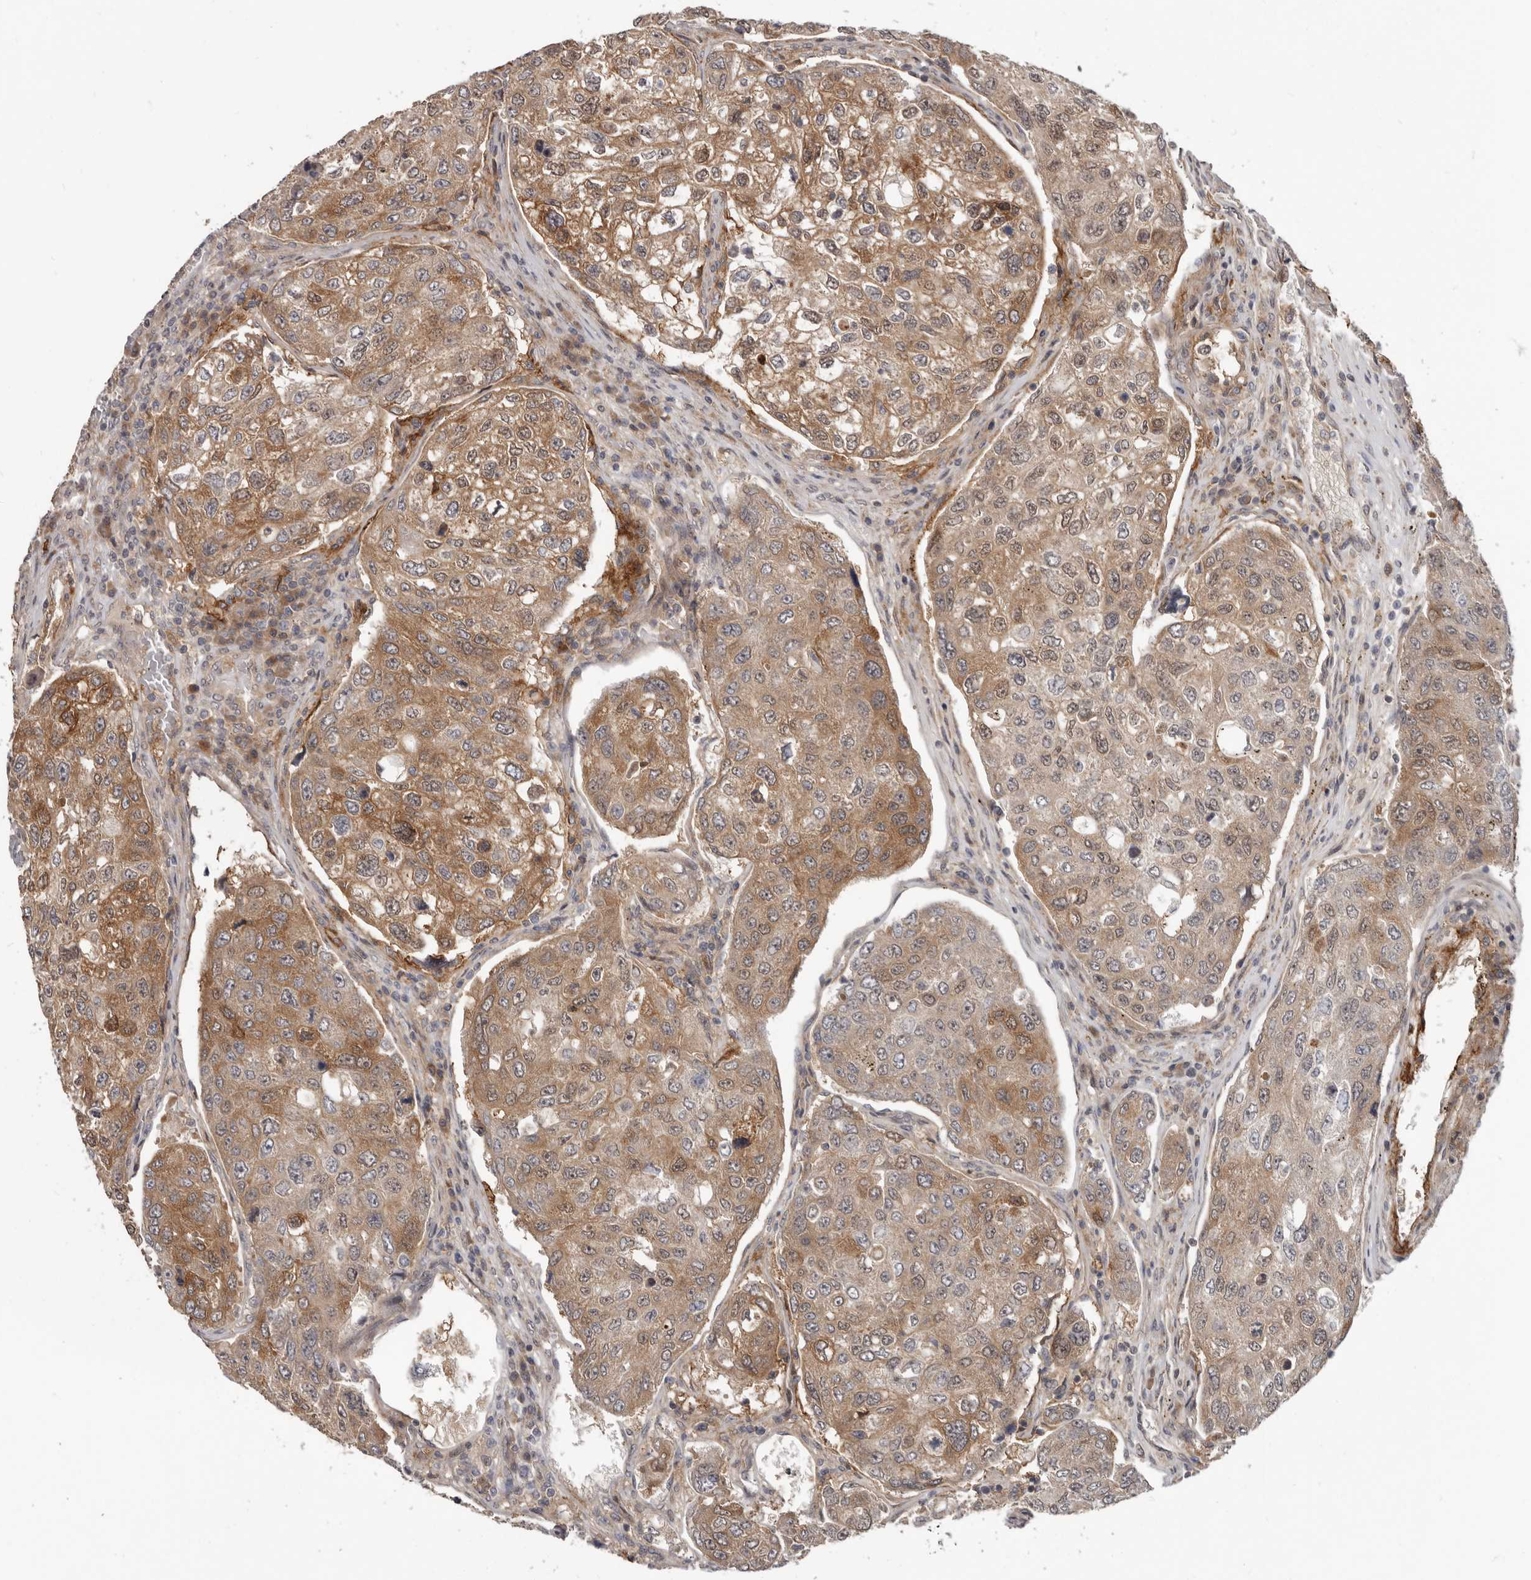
{"staining": {"intensity": "moderate", "quantity": ">75%", "location": "cytoplasmic/membranous"}, "tissue": "urothelial cancer", "cell_type": "Tumor cells", "image_type": "cancer", "snomed": [{"axis": "morphology", "description": "Urothelial carcinoma, High grade"}, {"axis": "topography", "description": "Lymph node"}, {"axis": "topography", "description": "Urinary bladder"}], "caption": "Approximately >75% of tumor cells in urothelial cancer demonstrate moderate cytoplasmic/membranous protein staining as visualized by brown immunohistochemical staining.", "gene": "BAD", "patient": {"sex": "male", "age": 51}}